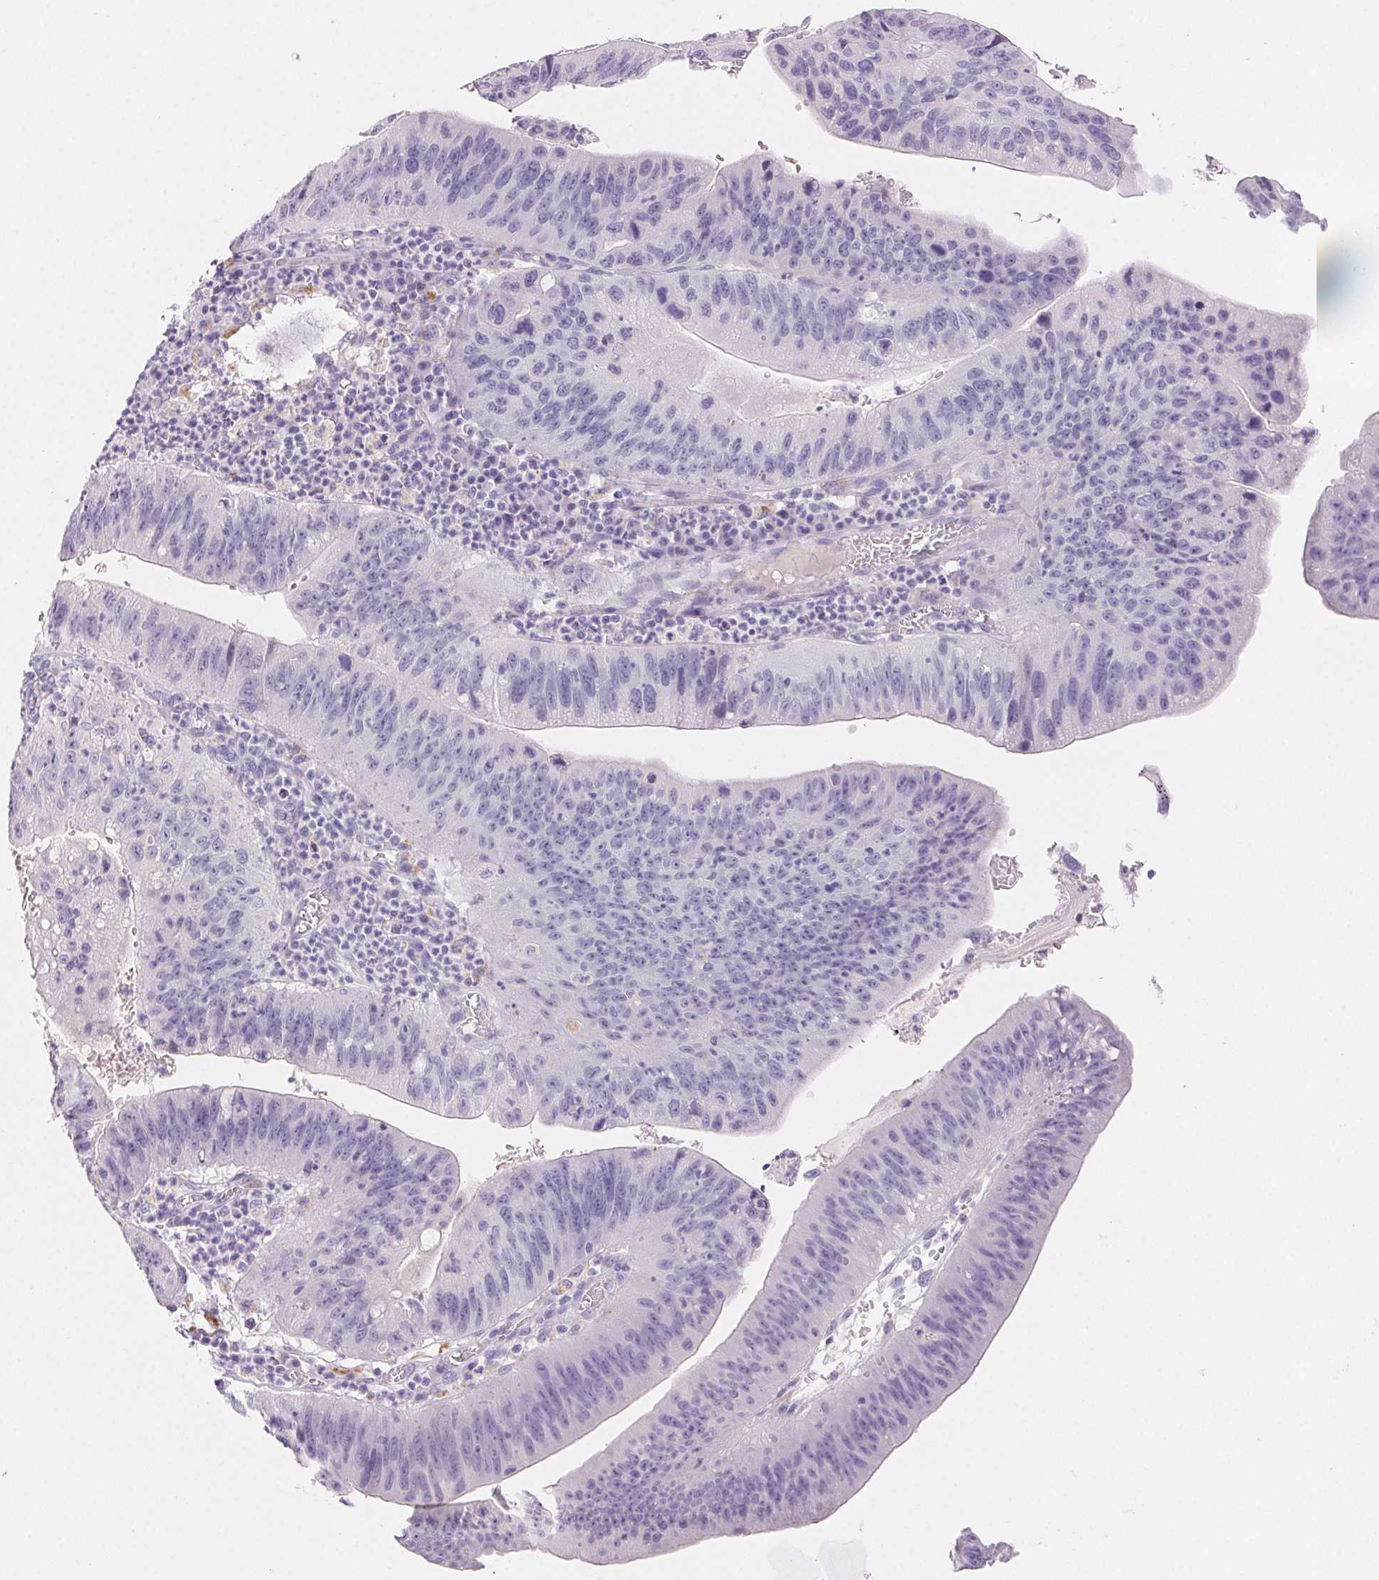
{"staining": {"intensity": "negative", "quantity": "none", "location": "none"}, "tissue": "stomach cancer", "cell_type": "Tumor cells", "image_type": "cancer", "snomed": [{"axis": "morphology", "description": "Adenocarcinoma, NOS"}, {"axis": "topography", "description": "Stomach"}], "caption": "A micrograph of stomach adenocarcinoma stained for a protein shows no brown staining in tumor cells. (DAB immunohistochemistry (IHC) visualized using brightfield microscopy, high magnification).", "gene": "BPIFB2", "patient": {"sex": "male", "age": 59}}